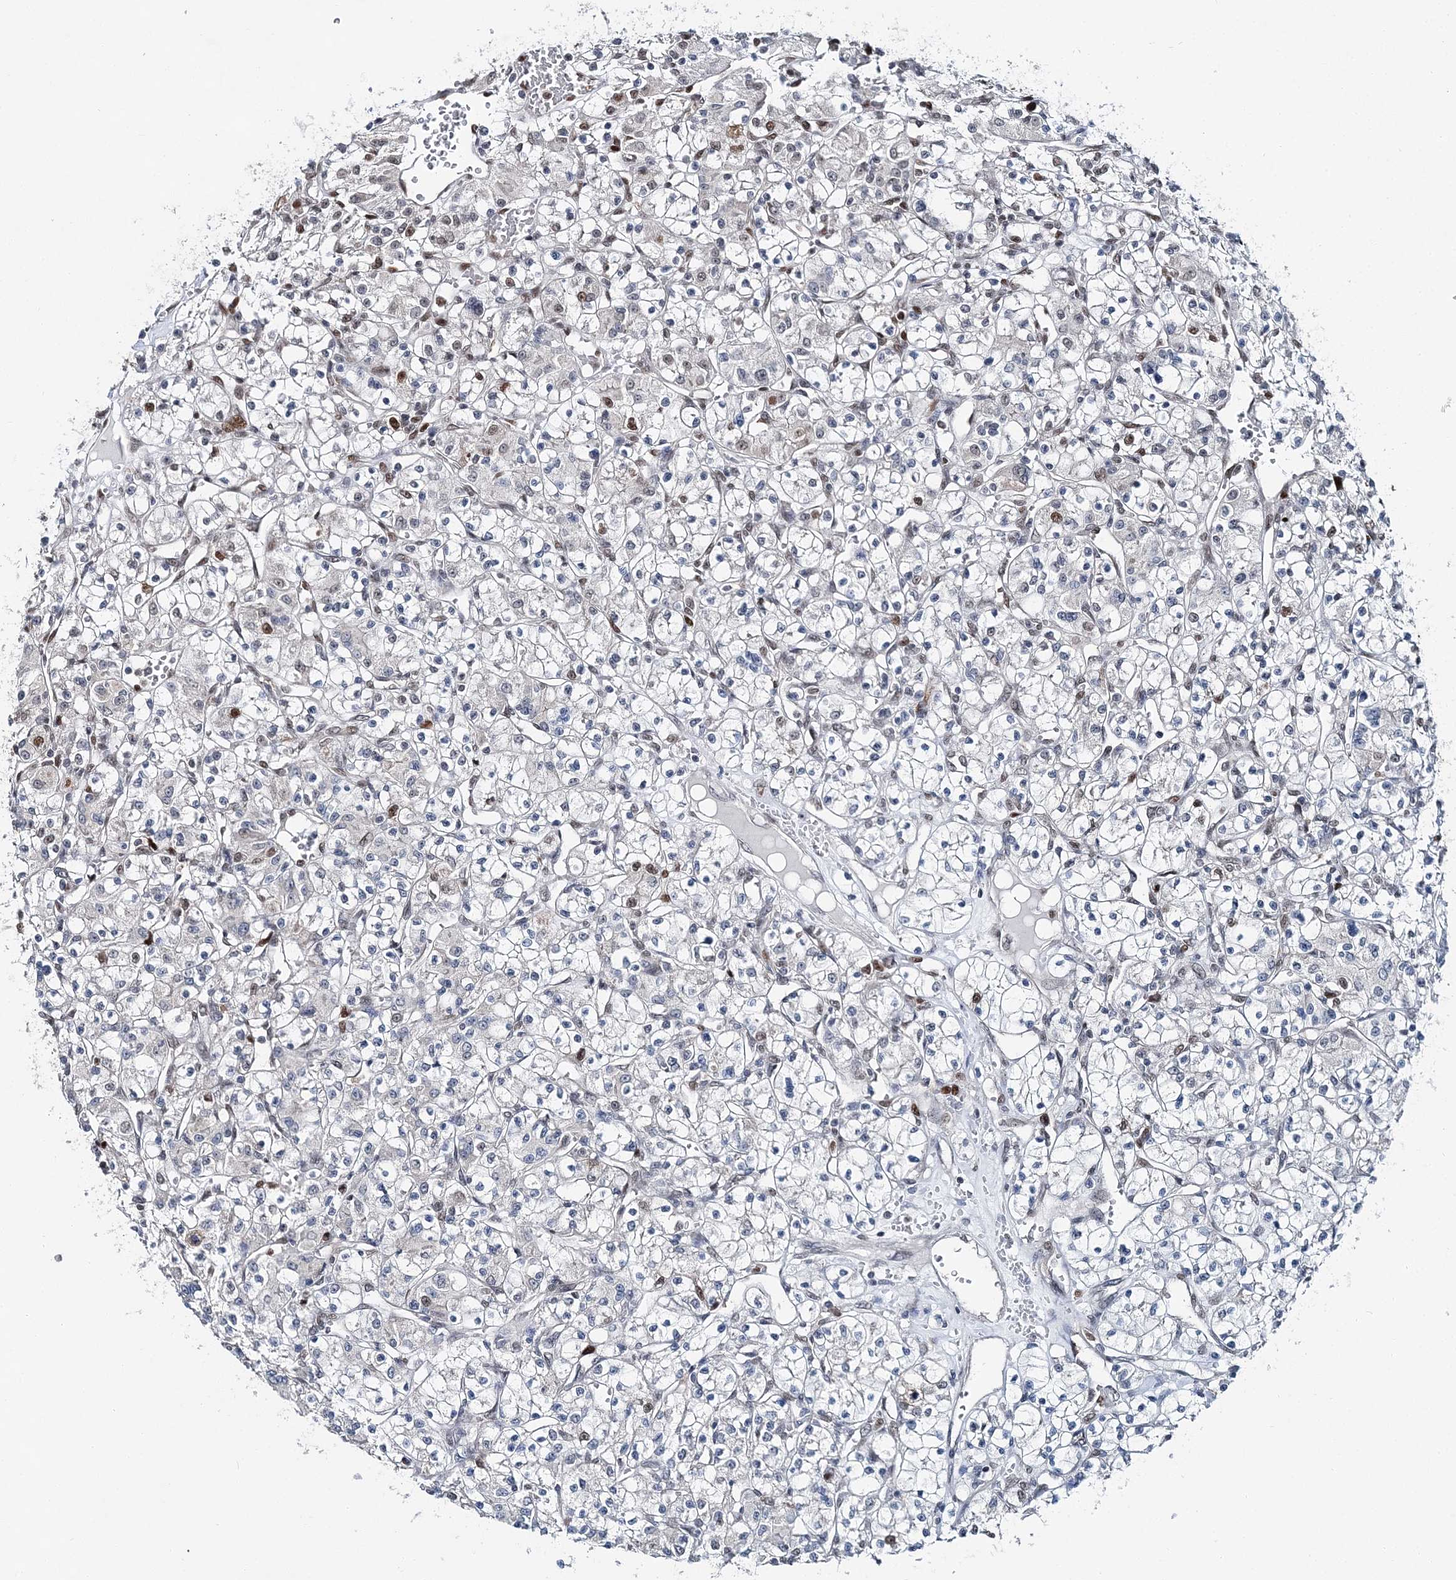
{"staining": {"intensity": "weak", "quantity": "<25%", "location": "nuclear"}, "tissue": "renal cancer", "cell_type": "Tumor cells", "image_type": "cancer", "snomed": [{"axis": "morphology", "description": "Adenocarcinoma, NOS"}, {"axis": "topography", "description": "Kidney"}], "caption": "Renal cancer was stained to show a protein in brown. There is no significant staining in tumor cells. (Stains: DAB (3,3'-diaminobenzidine) IHC with hematoxylin counter stain, Microscopy: brightfield microscopy at high magnification).", "gene": "HAT1", "patient": {"sex": "female", "age": 59}}